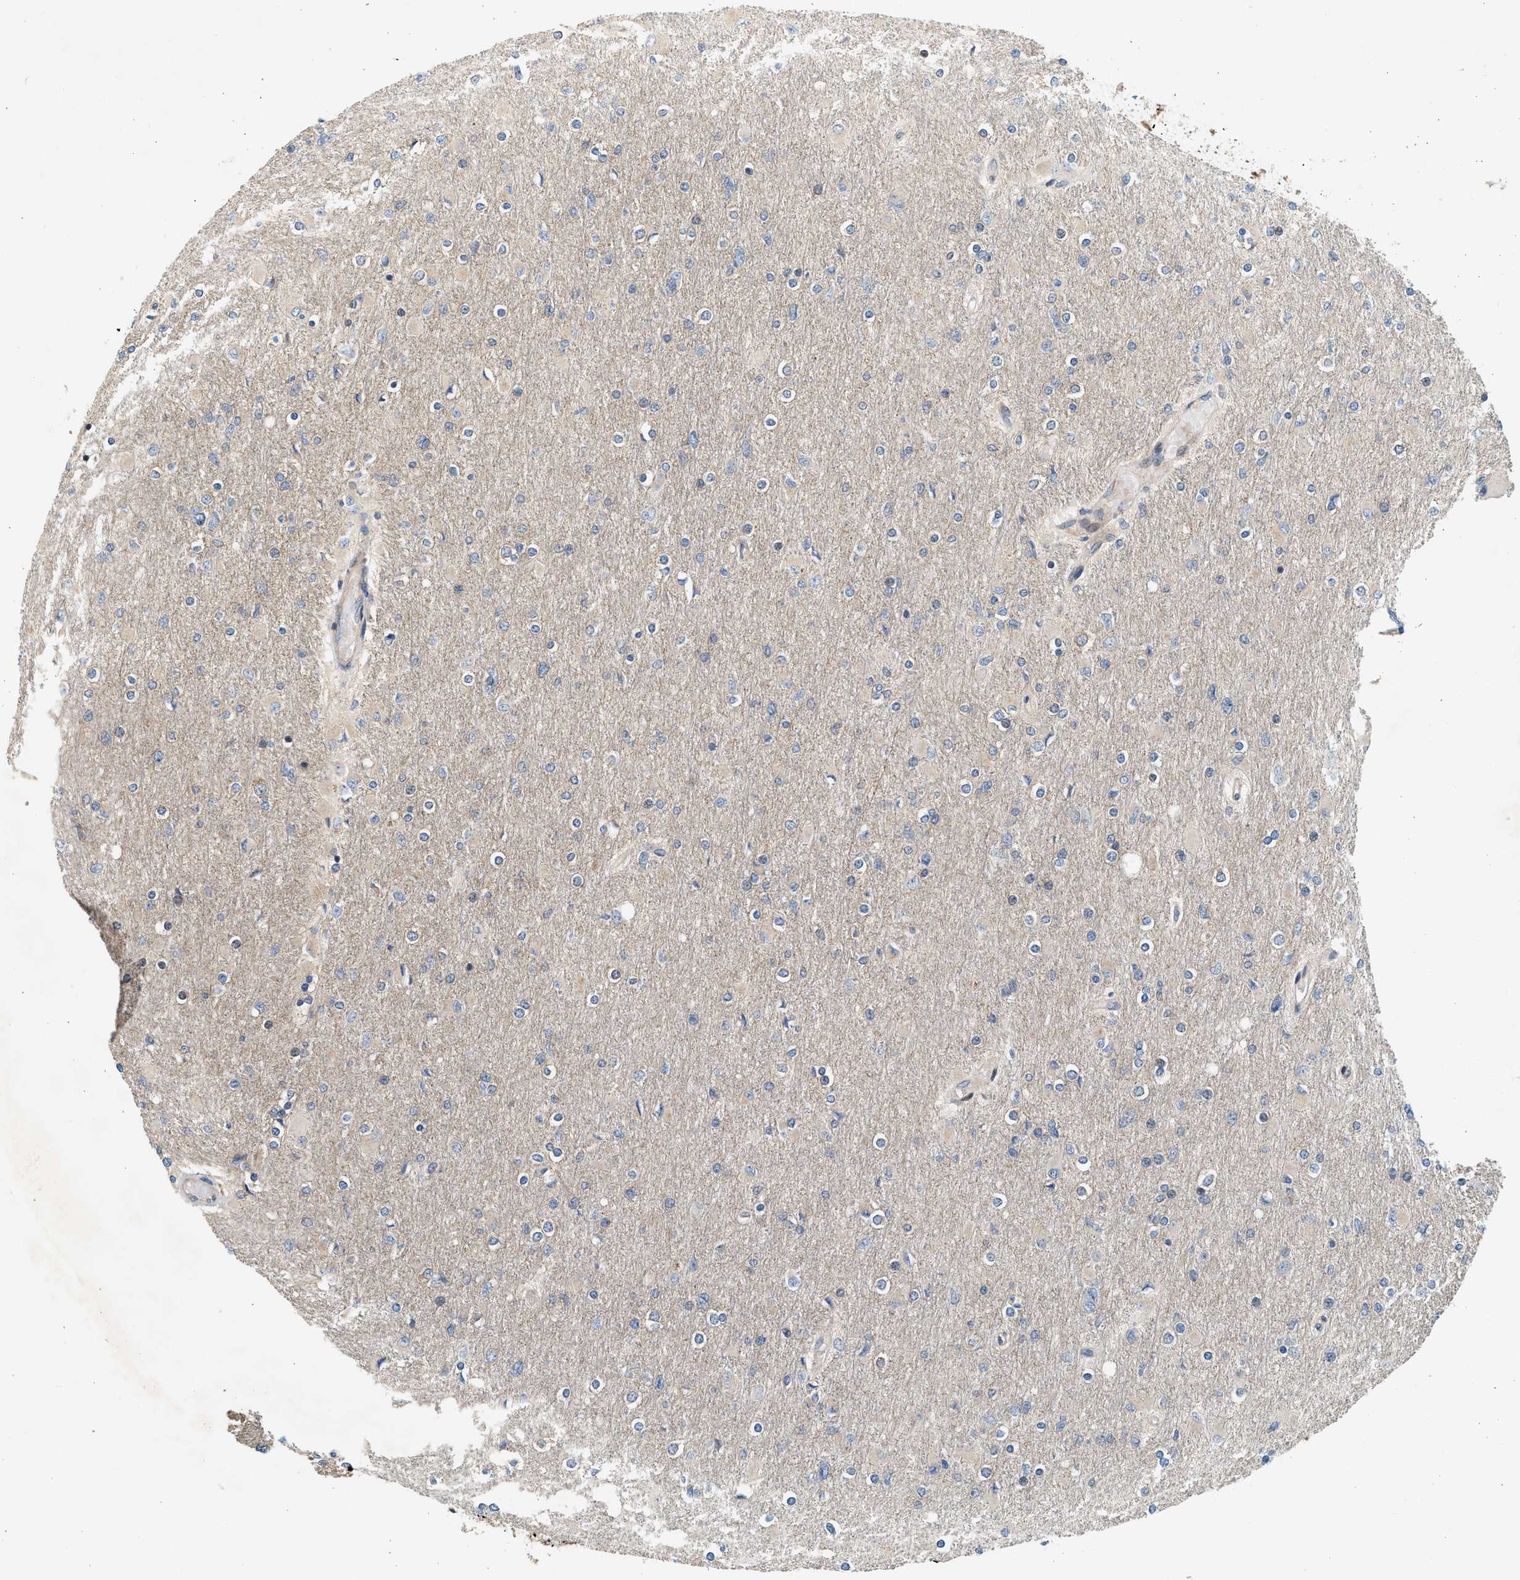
{"staining": {"intensity": "negative", "quantity": "none", "location": "none"}, "tissue": "glioma", "cell_type": "Tumor cells", "image_type": "cancer", "snomed": [{"axis": "morphology", "description": "Glioma, malignant, High grade"}, {"axis": "topography", "description": "Cerebral cortex"}], "caption": "This is an immunohistochemistry image of human malignant glioma (high-grade). There is no staining in tumor cells.", "gene": "NRSN2", "patient": {"sex": "female", "age": 36}}